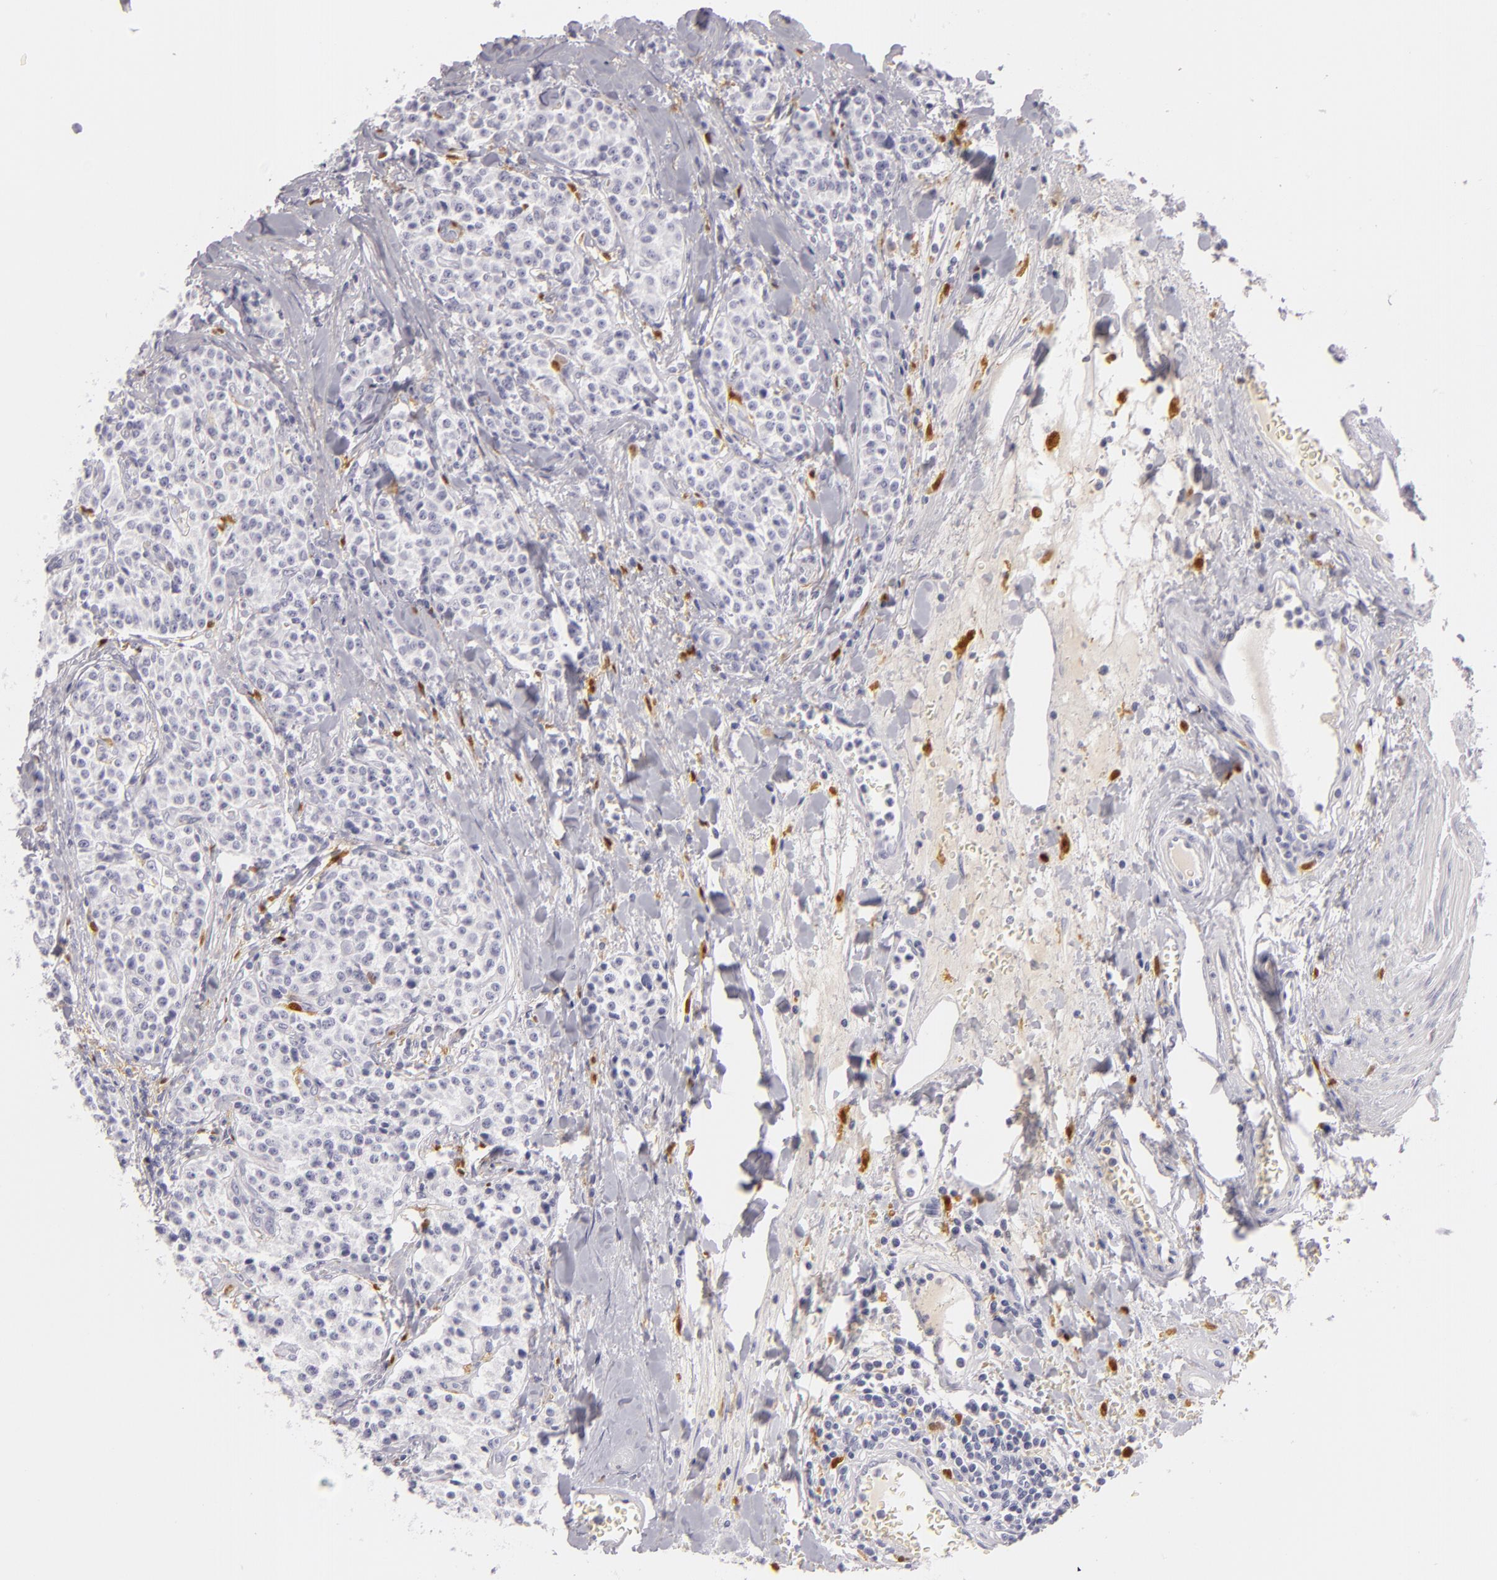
{"staining": {"intensity": "negative", "quantity": "none", "location": "none"}, "tissue": "carcinoid", "cell_type": "Tumor cells", "image_type": "cancer", "snomed": [{"axis": "morphology", "description": "Carcinoid, malignant, NOS"}, {"axis": "topography", "description": "Stomach"}], "caption": "Tumor cells are negative for protein expression in human carcinoid (malignant).", "gene": "F13A1", "patient": {"sex": "female", "age": 76}}